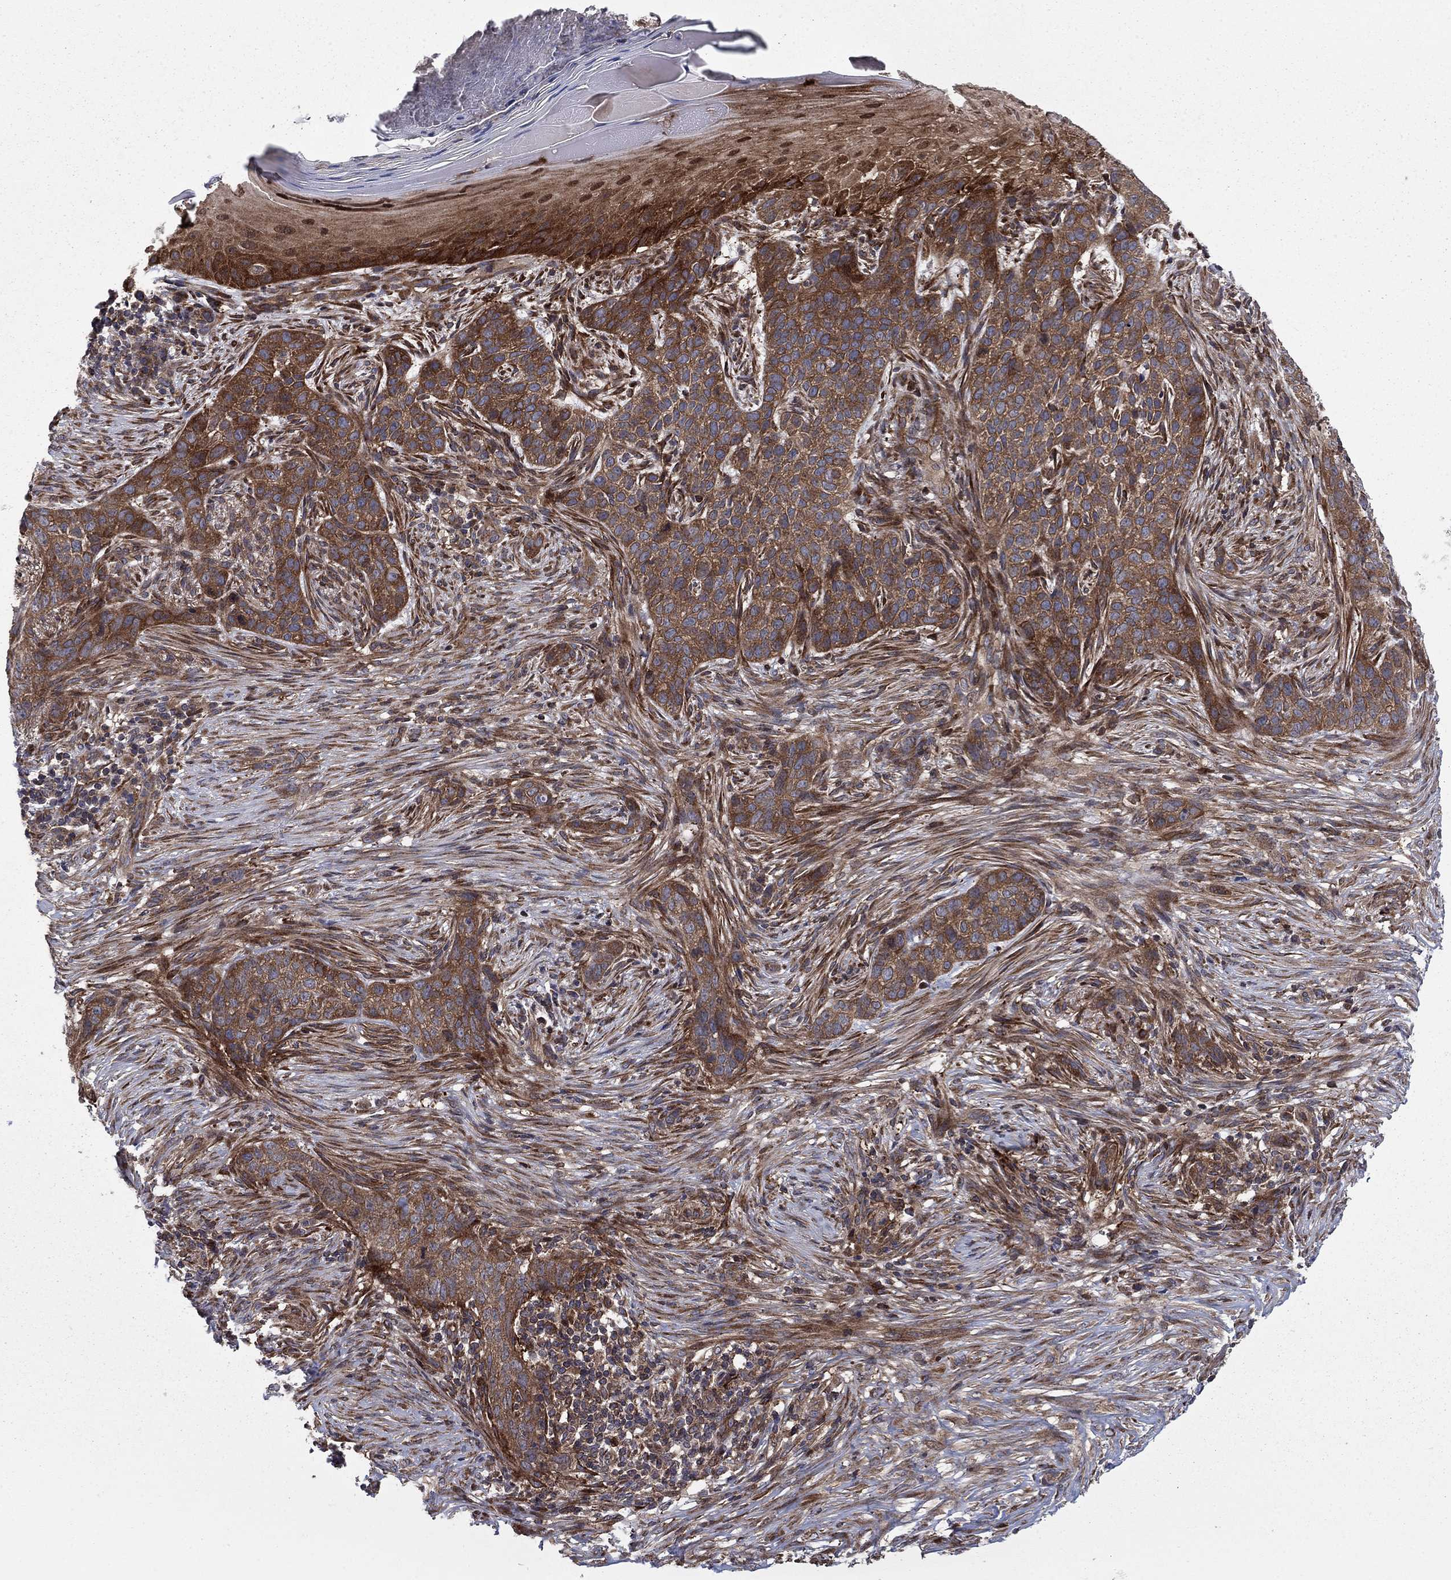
{"staining": {"intensity": "strong", "quantity": "25%-75%", "location": "cytoplasmic/membranous"}, "tissue": "skin cancer", "cell_type": "Tumor cells", "image_type": "cancer", "snomed": [{"axis": "morphology", "description": "Squamous cell carcinoma, NOS"}, {"axis": "topography", "description": "Skin"}], "caption": "IHC of human skin squamous cell carcinoma displays high levels of strong cytoplasmic/membranous staining in about 25%-75% of tumor cells.", "gene": "HDAC4", "patient": {"sex": "male", "age": 88}}